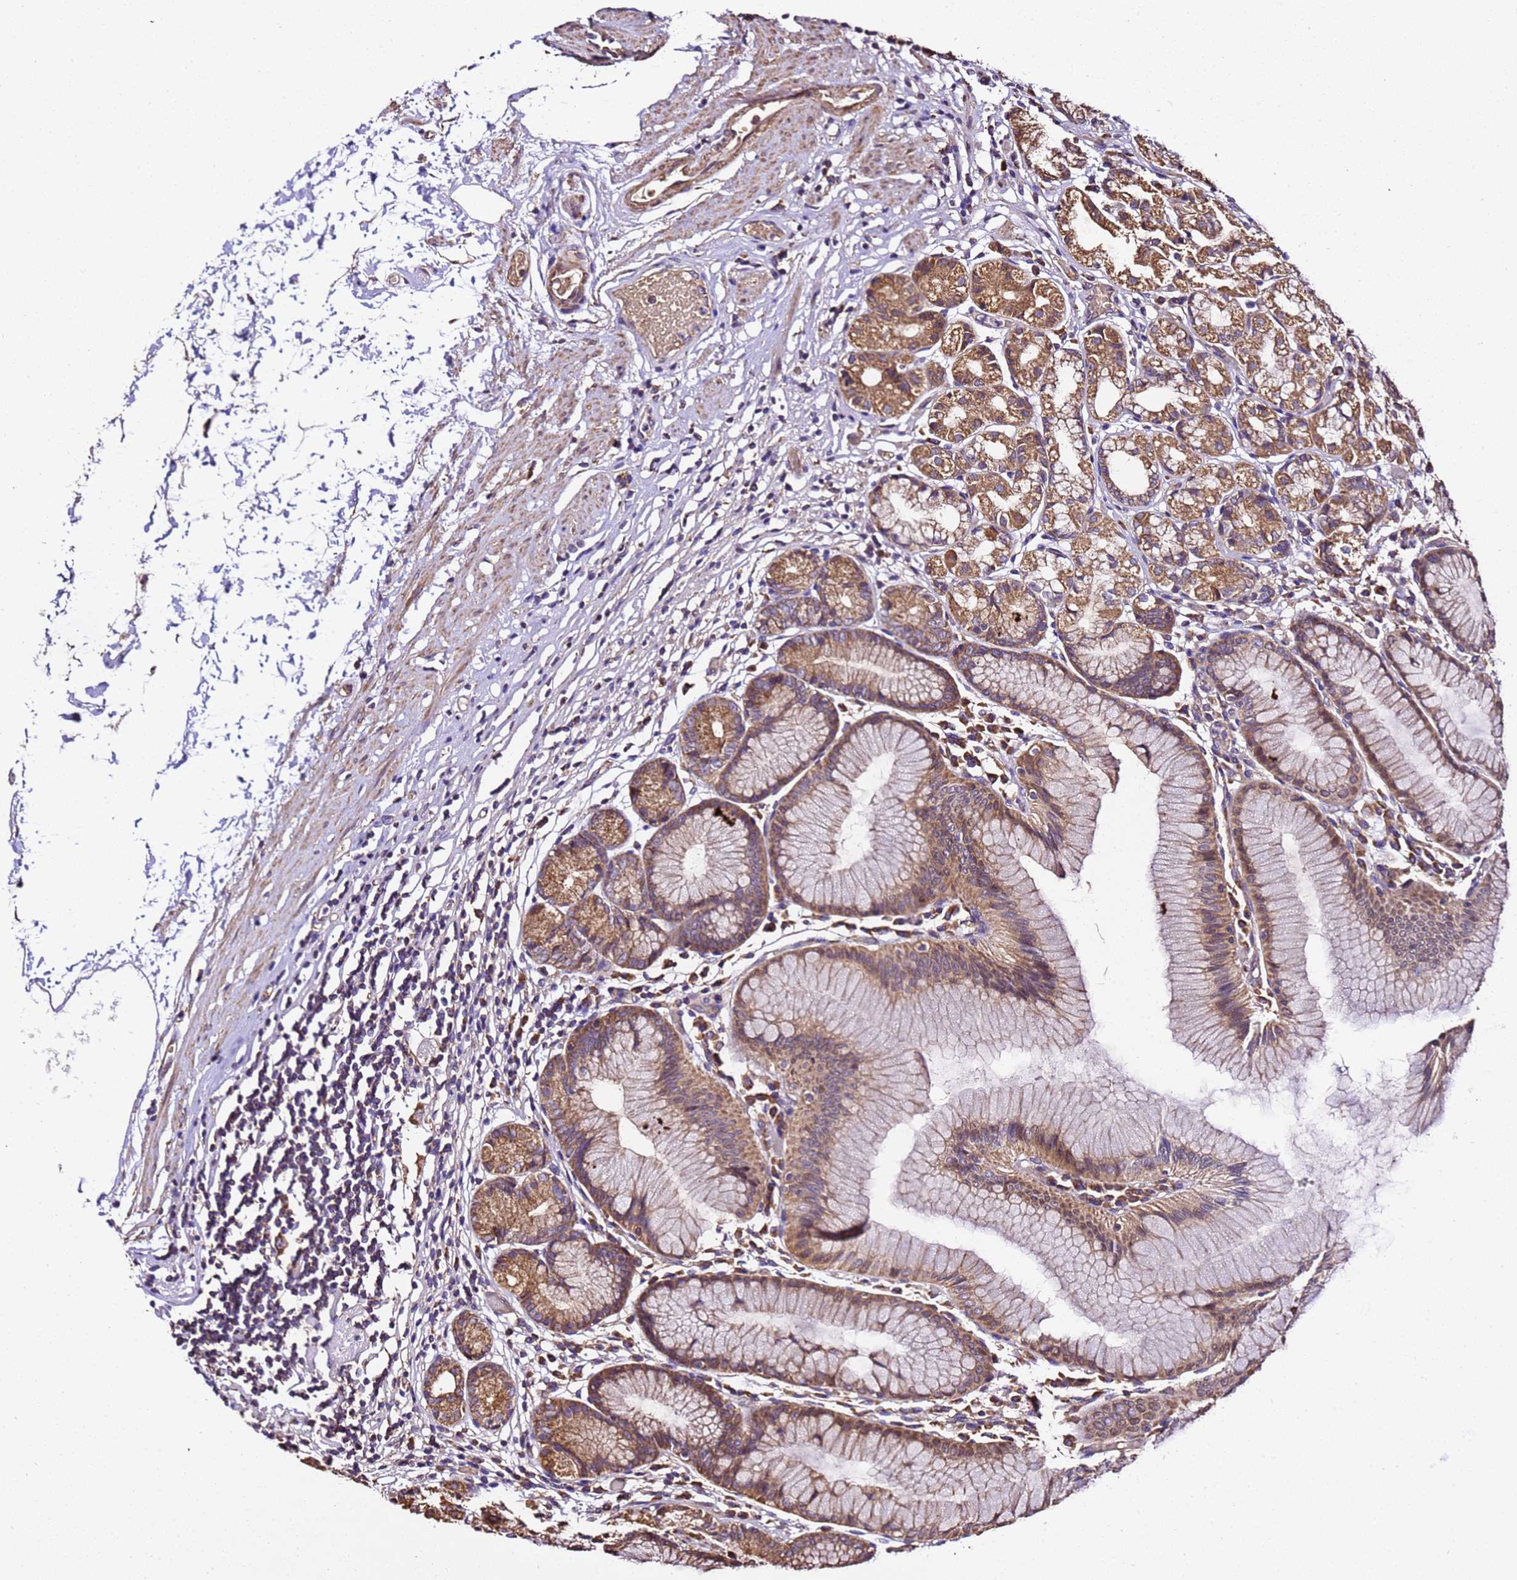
{"staining": {"intensity": "moderate", "quantity": ">75%", "location": "cytoplasmic/membranous"}, "tissue": "stomach", "cell_type": "Glandular cells", "image_type": "normal", "snomed": [{"axis": "morphology", "description": "Normal tissue, NOS"}, {"axis": "topography", "description": "Stomach"}], "caption": "Protein staining by immunohistochemistry demonstrates moderate cytoplasmic/membranous expression in about >75% of glandular cells in normal stomach. (DAB (3,3'-diaminobenzidine) IHC, brown staining for protein, blue staining for nuclei).", "gene": "LRRIQ1", "patient": {"sex": "female", "age": 57}}